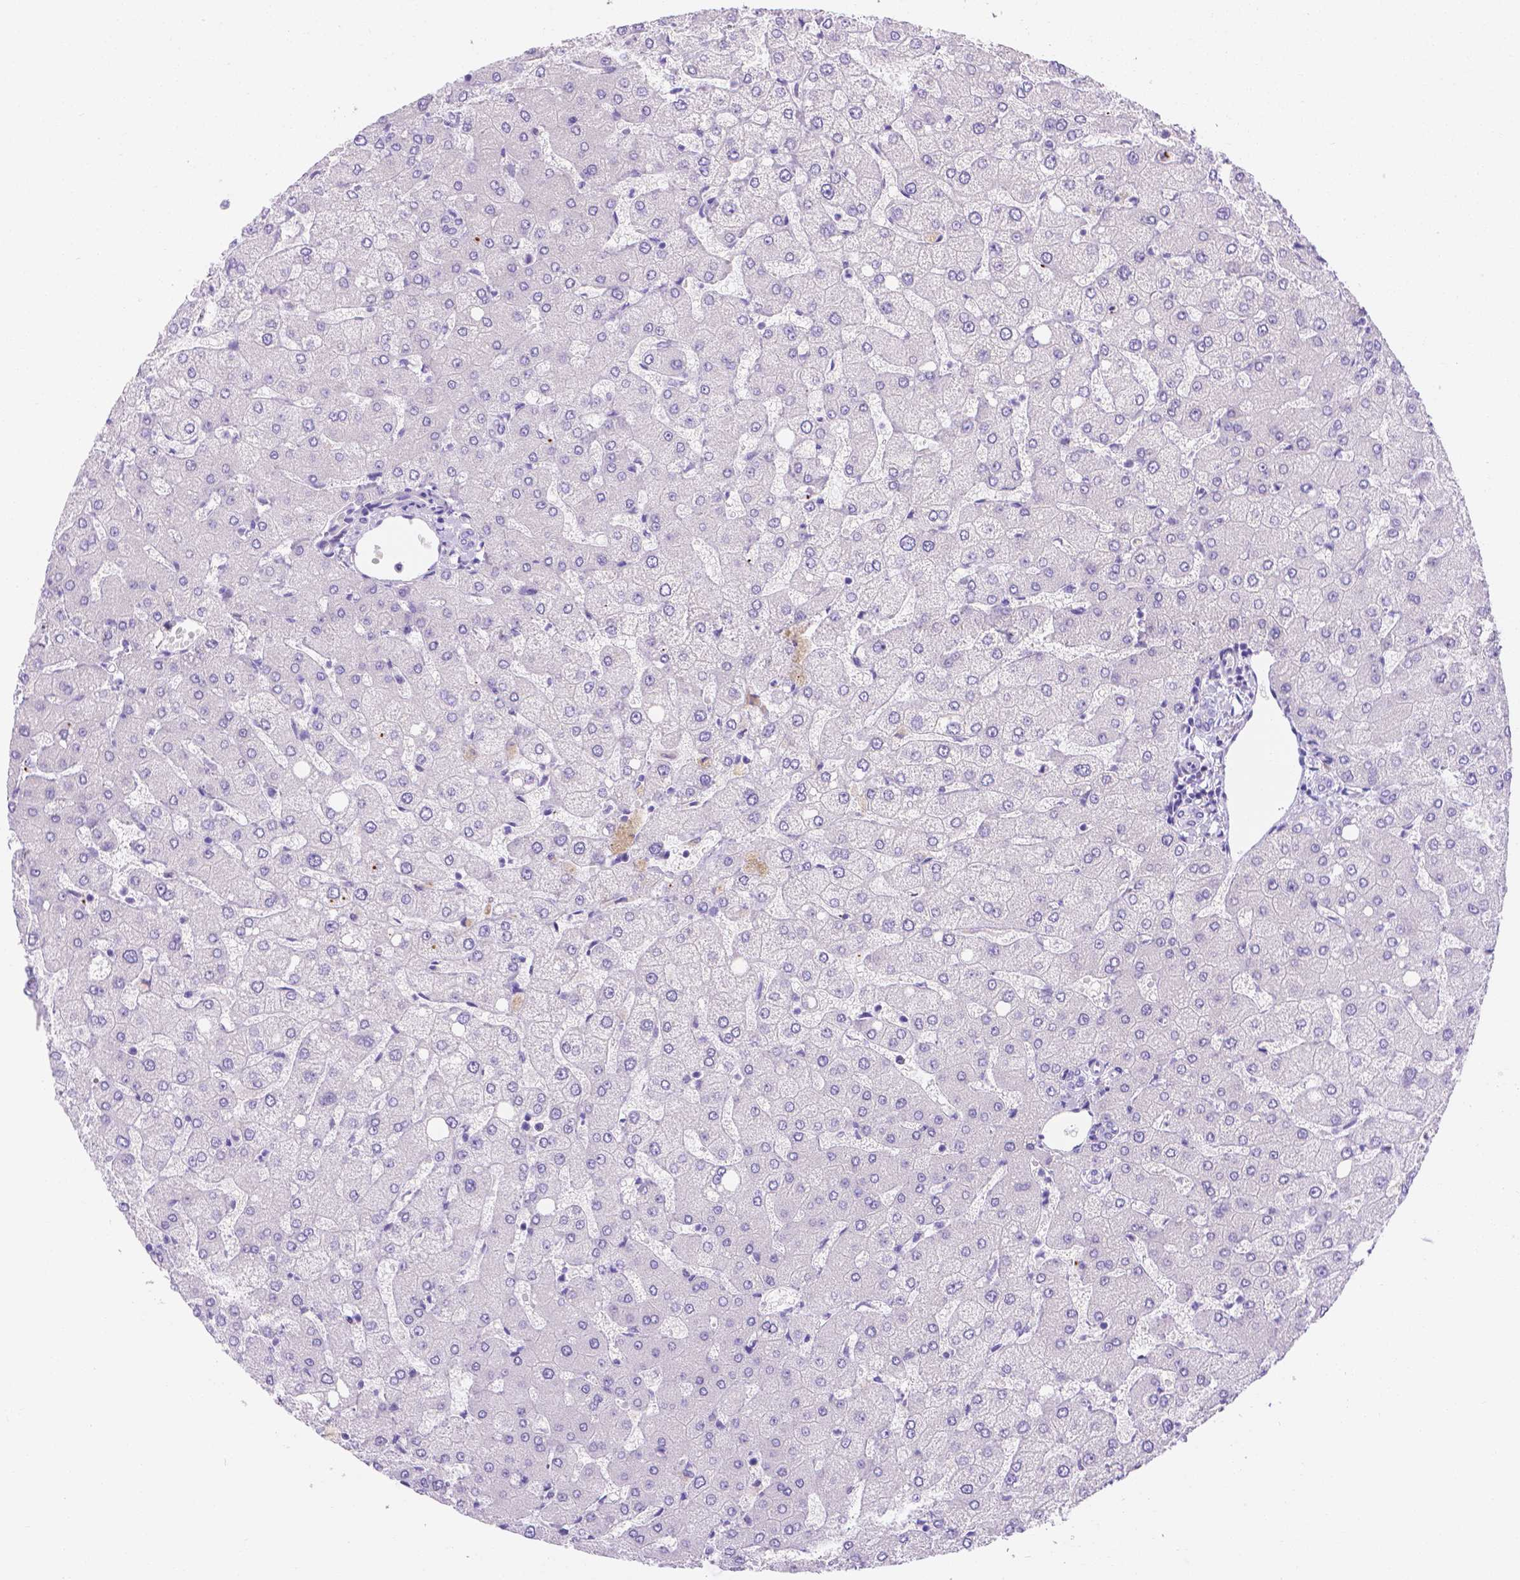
{"staining": {"intensity": "negative", "quantity": "none", "location": "none"}, "tissue": "liver", "cell_type": "Cholangiocytes", "image_type": "normal", "snomed": [{"axis": "morphology", "description": "Normal tissue, NOS"}, {"axis": "topography", "description": "Liver"}], "caption": "This photomicrograph is of benign liver stained with immunohistochemistry (IHC) to label a protein in brown with the nuclei are counter-stained blue. There is no expression in cholangiocytes. (DAB IHC with hematoxylin counter stain).", "gene": "MLN", "patient": {"sex": "female", "age": 54}}